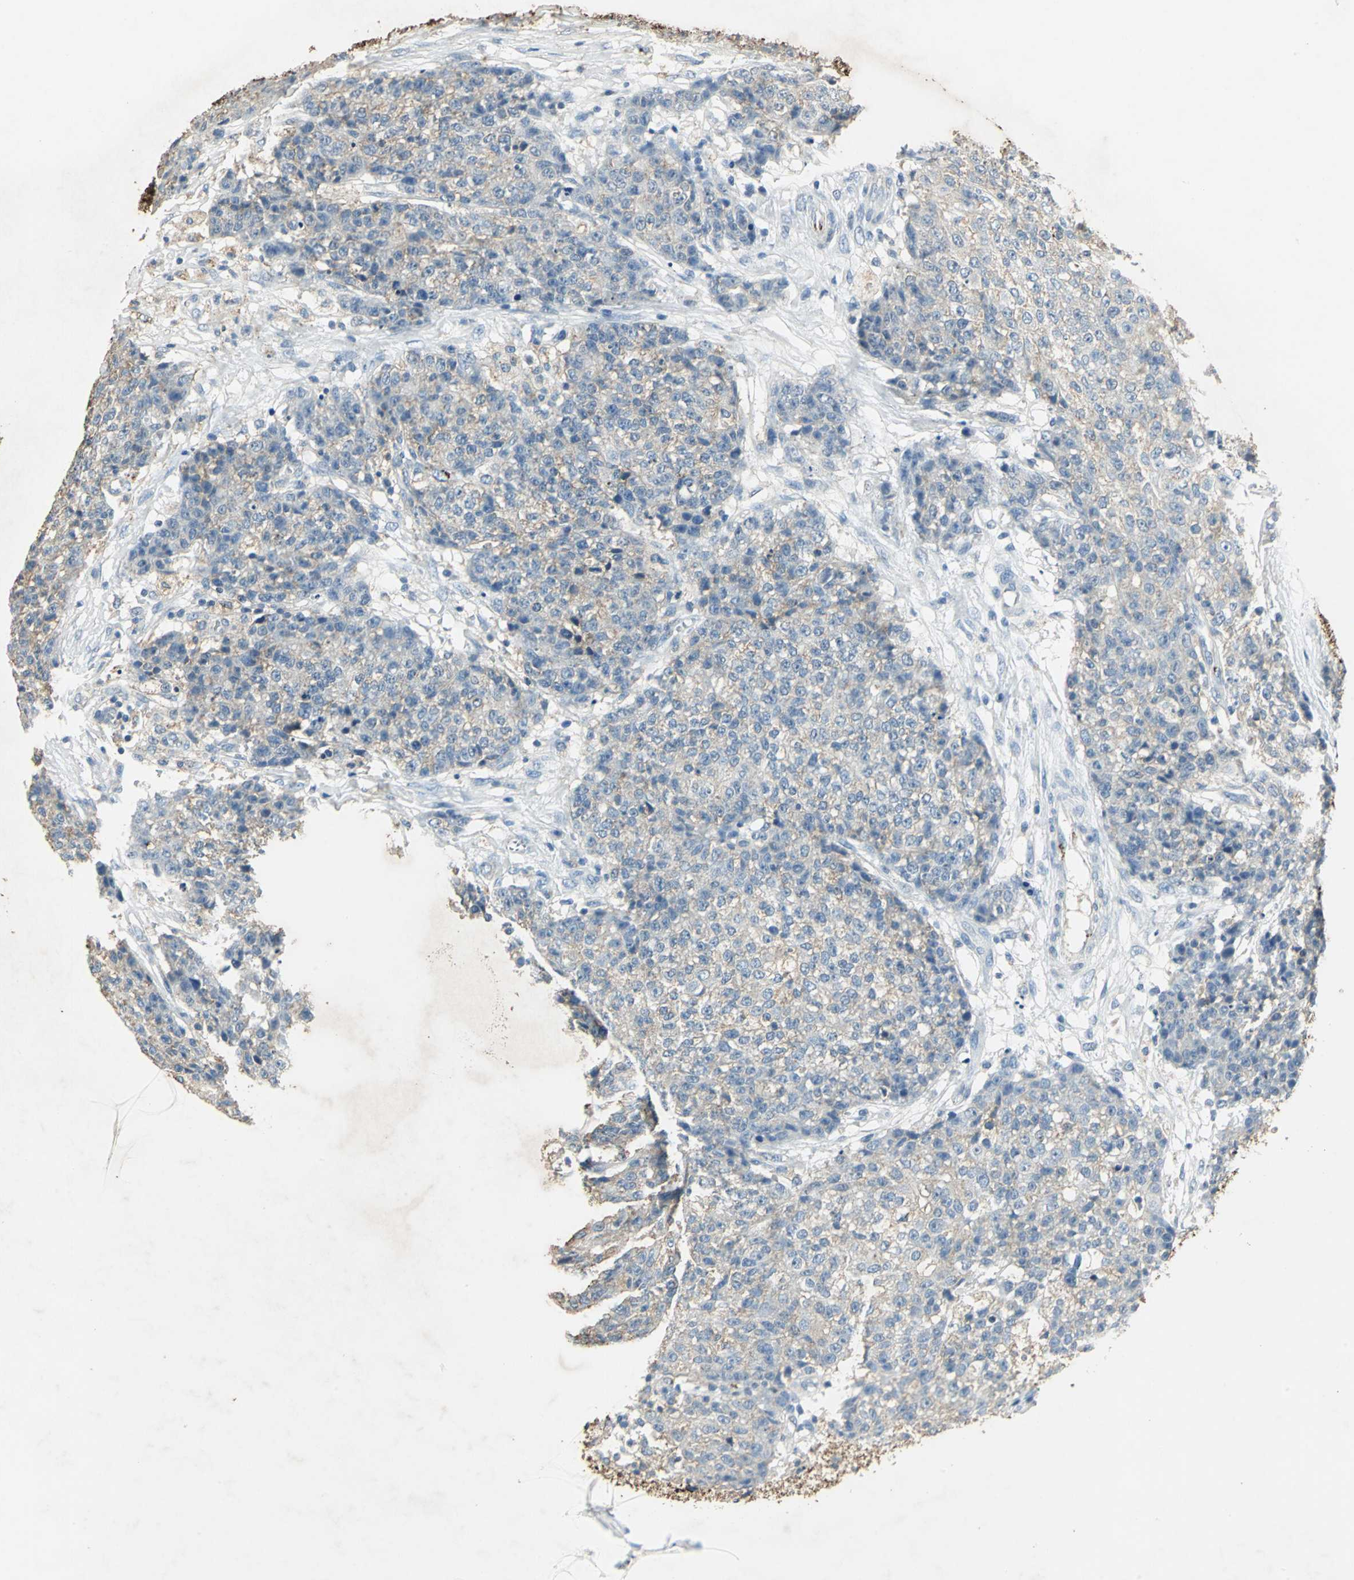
{"staining": {"intensity": "weak", "quantity": "25%-75%", "location": "cytoplasmic/membranous"}, "tissue": "ovarian cancer", "cell_type": "Tumor cells", "image_type": "cancer", "snomed": [{"axis": "morphology", "description": "Carcinoma, endometroid"}, {"axis": "topography", "description": "Ovary"}], "caption": "Brown immunohistochemical staining in endometroid carcinoma (ovarian) reveals weak cytoplasmic/membranous positivity in approximately 25%-75% of tumor cells.", "gene": "CAMK2B", "patient": {"sex": "female", "age": 42}}